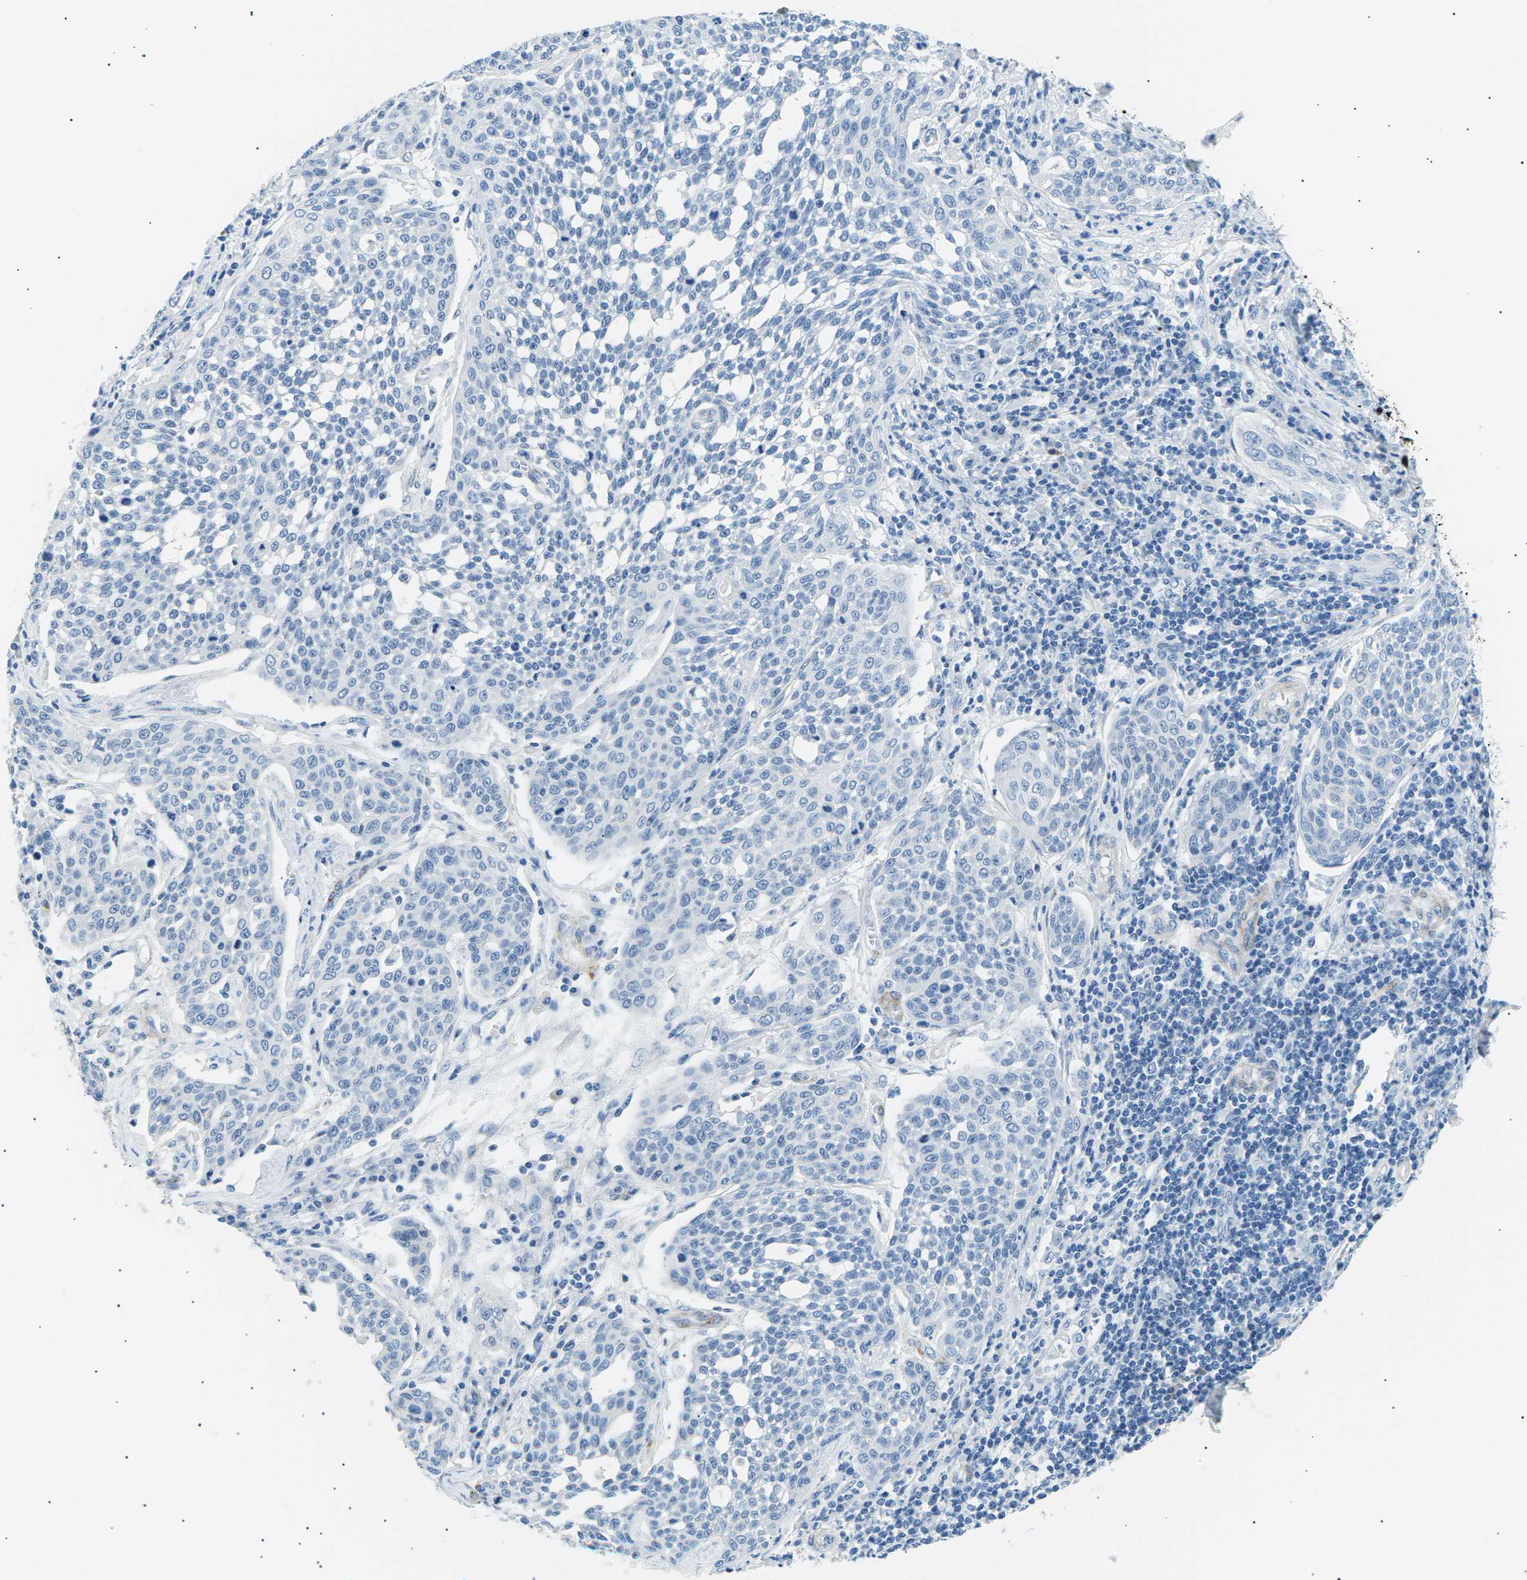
{"staining": {"intensity": "negative", "quantity": "none", "location": "none"}, "tissue": "cervical cancer", "cell_type": "Tumor cells", "image_type": "cancer", "snomed": [{"axis": "morphology", "description": "Squamous cell carcinoma, NOS"}, {"axis": "topography", "description": "Cervix"}], "caption": "There is no significant positivity in tumor cells of cervical cancer.", "gene": "SEPTIN5", "patient": {"sex": "female", "age": 34}}